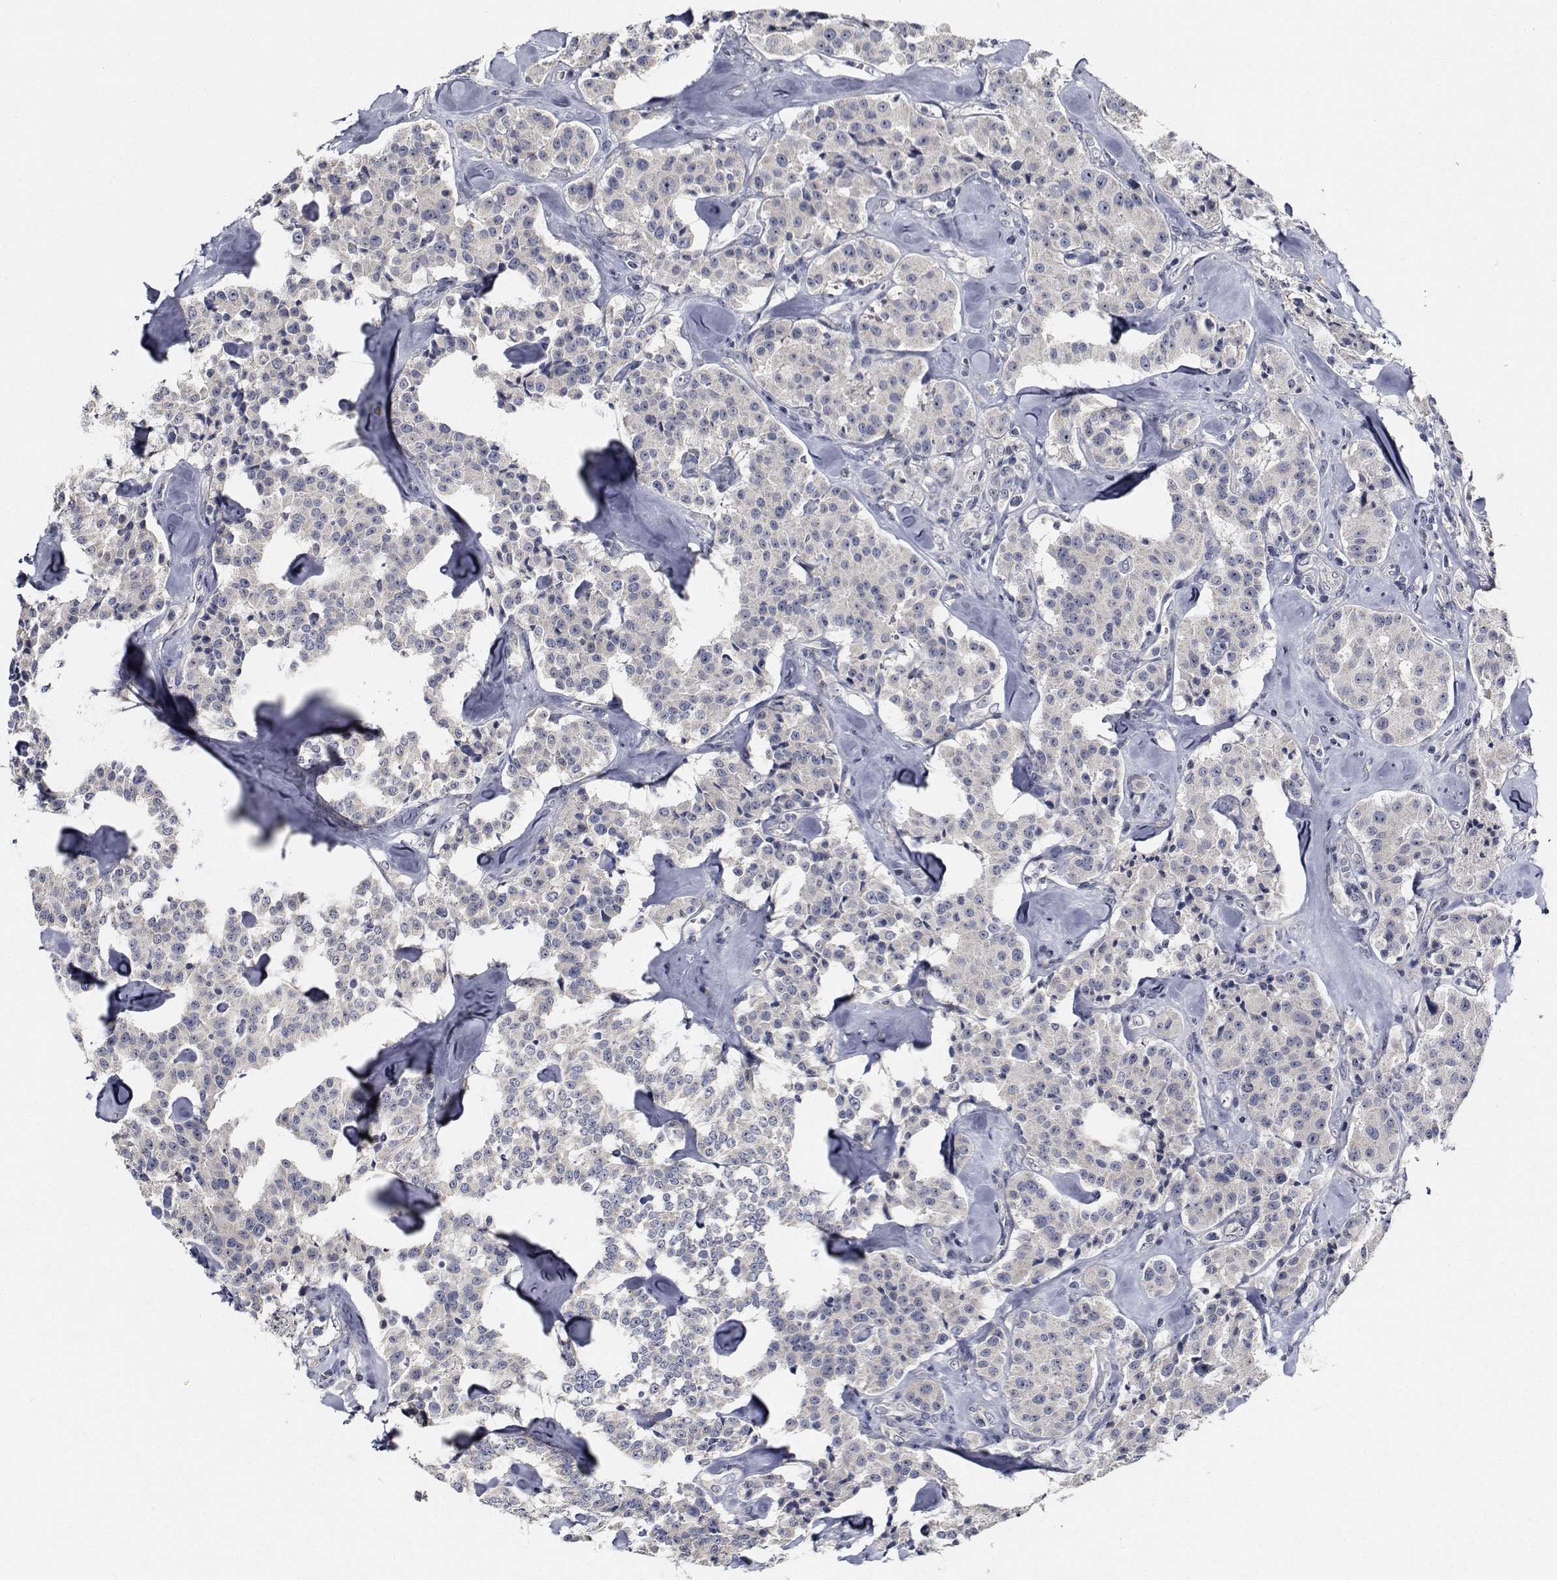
{"staining": {"intensity": "negative", "quantity": "none", "location": "none"}, "tissue": "carcinoid", "cell_type": "Tumor cells", "image_type": "cancer", "snomed": [{"axis": "morphology", "description": "Carcinoid, malignant, NOS"}, {"axis": "topography", "description": "Pancreas"}], "caption": "Photomicrograph shows no significant protein staining in tumor cells of malignant carcinoid.", "gene": "NVL", "patient": {"sex": "male", "age": 41}}